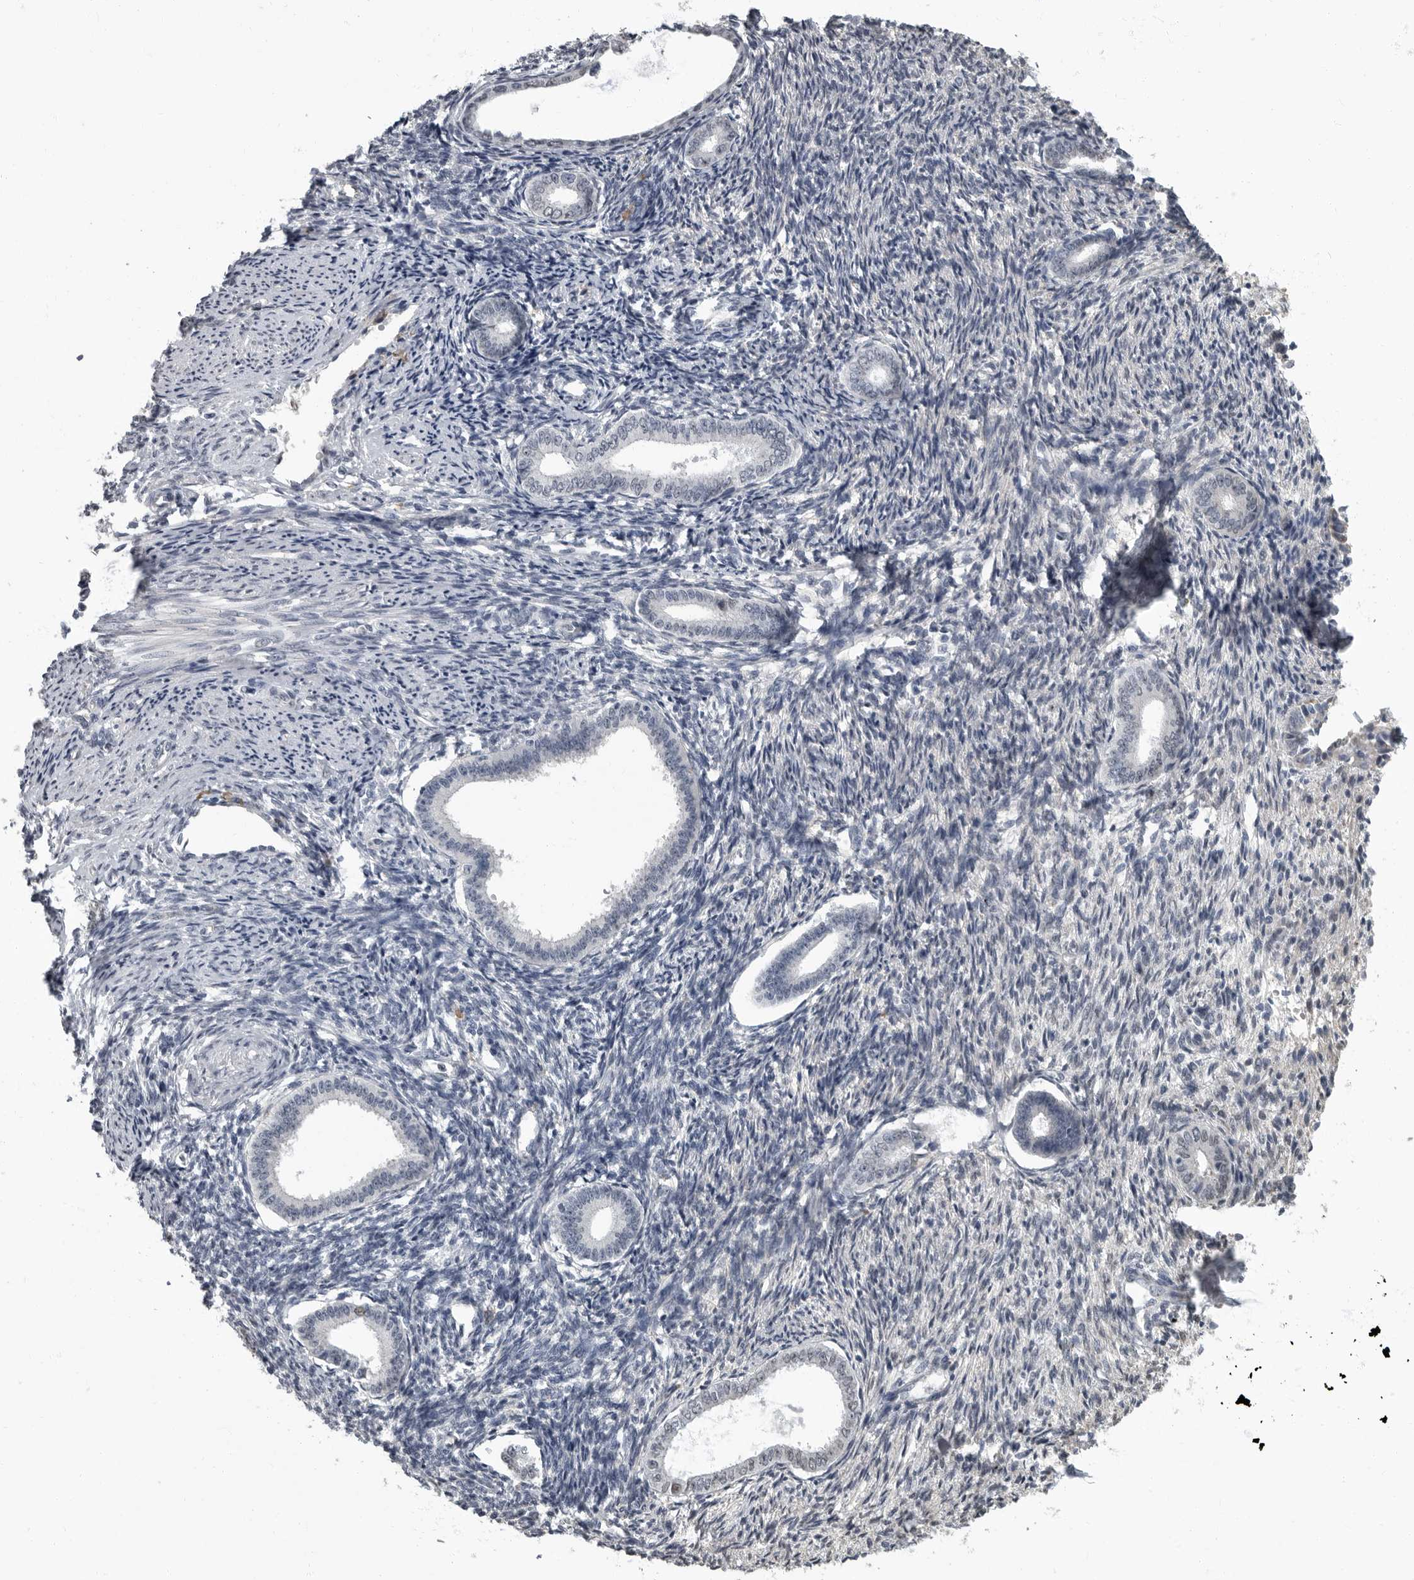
{"staining": {"intensity": "negative", "quantity": "none", "location": "none"}, "tissue": "endometrium", "cell_type": "Cells in endometrial stroma", "image_type": "normal", "snomed": [{"axis": "morphology", "description": "Normal tissue, NOS"}, {"axis": "topography", "description": "Endometrium"}], "caption": "Immunohistochemistry image of normal endometrium stained for a protein (brown), which demonstrates no positivity in cells in endometrial stroma.", "gene": "ARHGEF10", "patient": {"sex": "female", "age": 56}}